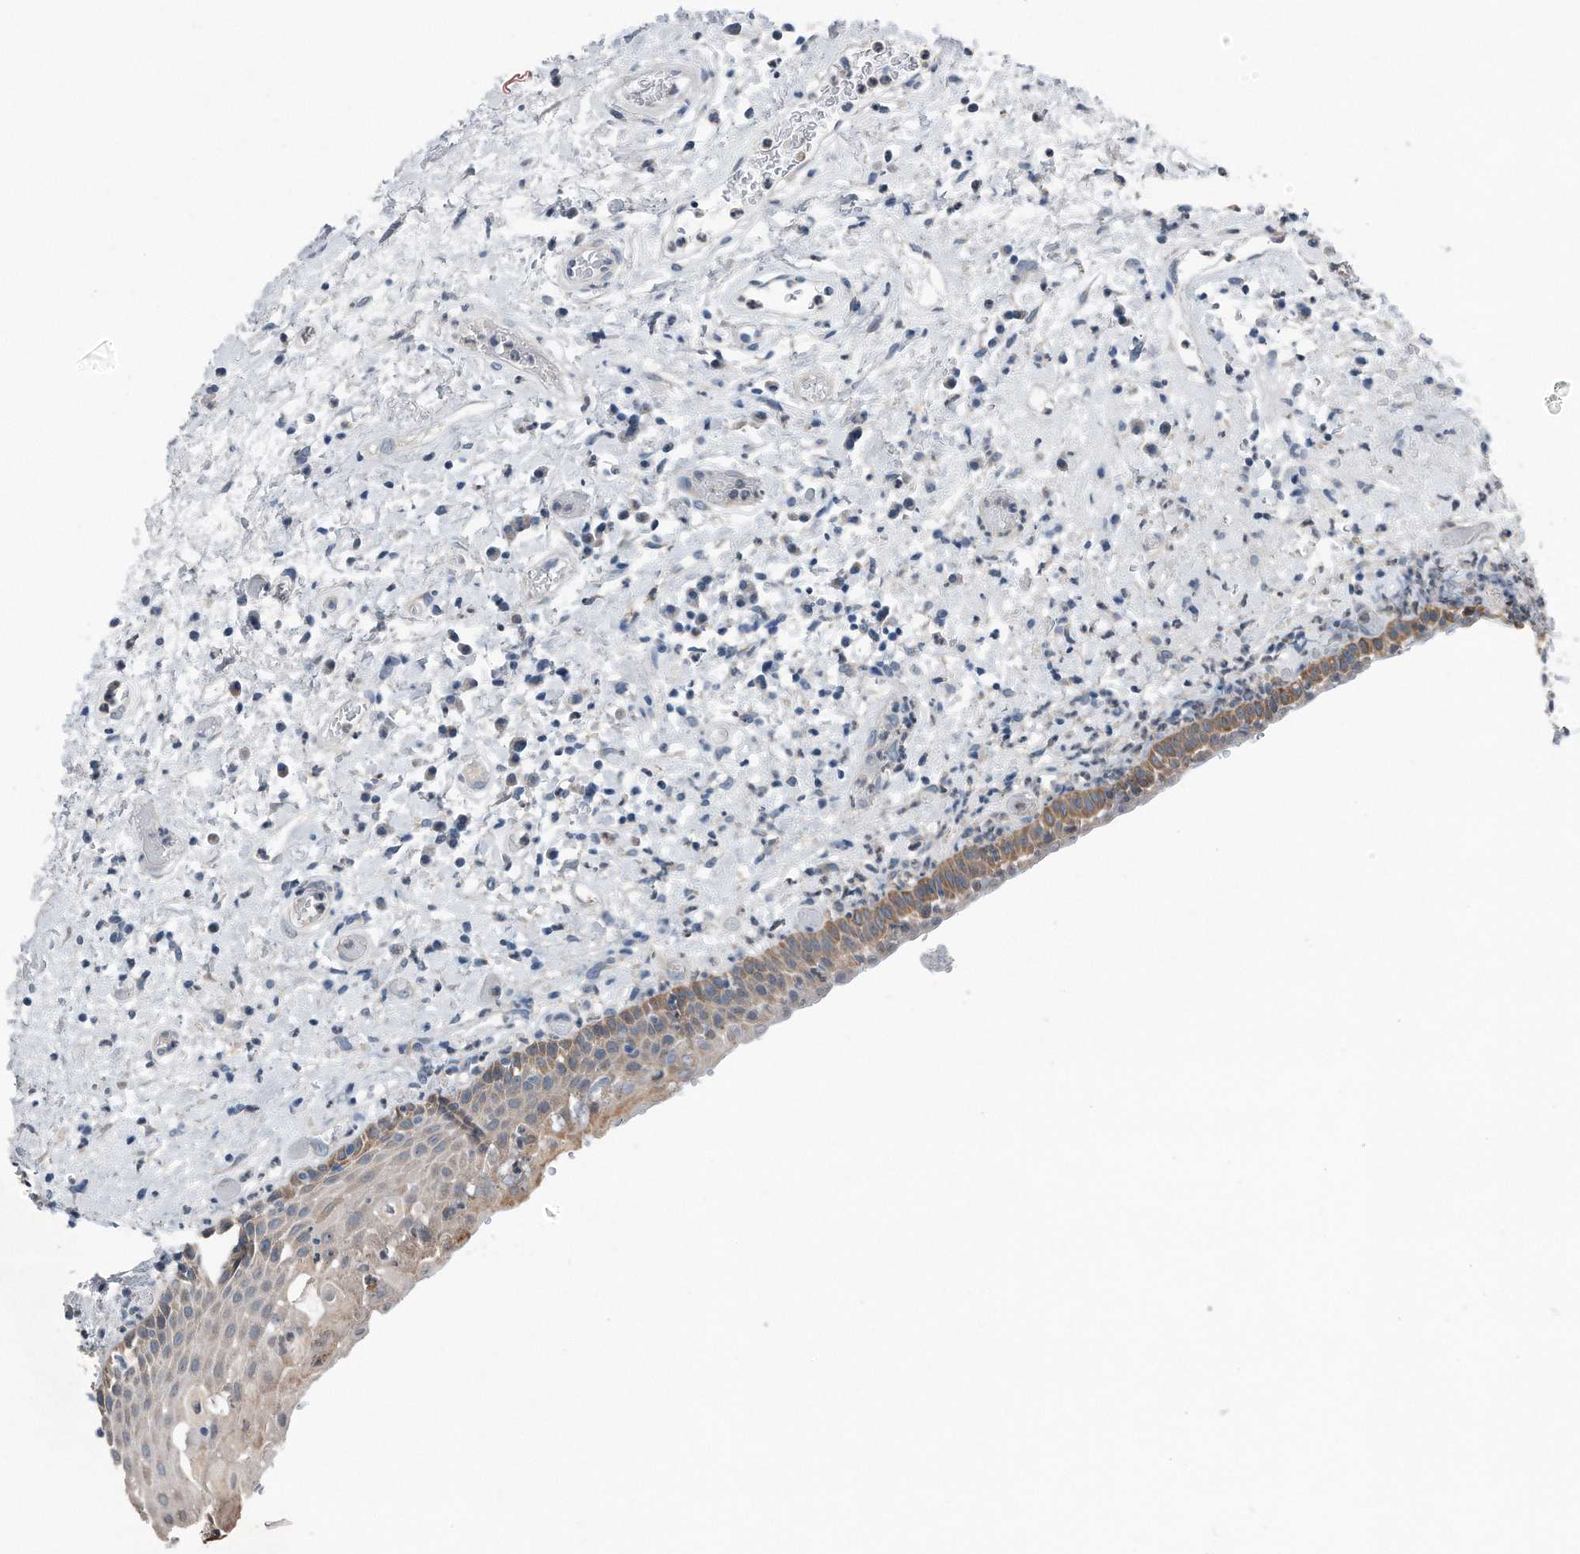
{"staining": {"intensity": "moderate", "quantity": "<25%", "location": "cytoplasmic/membranous"}, "tissue": "oral mucosa", "cell_type": "Squamous epithelial cells", "image_type": "normal", "snomed": [{"axis": "morphology", "description": "Normal tissue, NOS"}, {"axis": "topography", "description": "Oral tissue"}], "caption": "Unremarkable oral mucosa was stained to show a protein in brown. There is low levels of moderate cytoplasmic/membranous expression in about <25% of squamous epithelial cells. Immunohistochemistry (ihc) stains the protein in brown and the nuclei are stained blue.", "gene": "YRDC", "patient": {"sex": "female", "age": 76}}